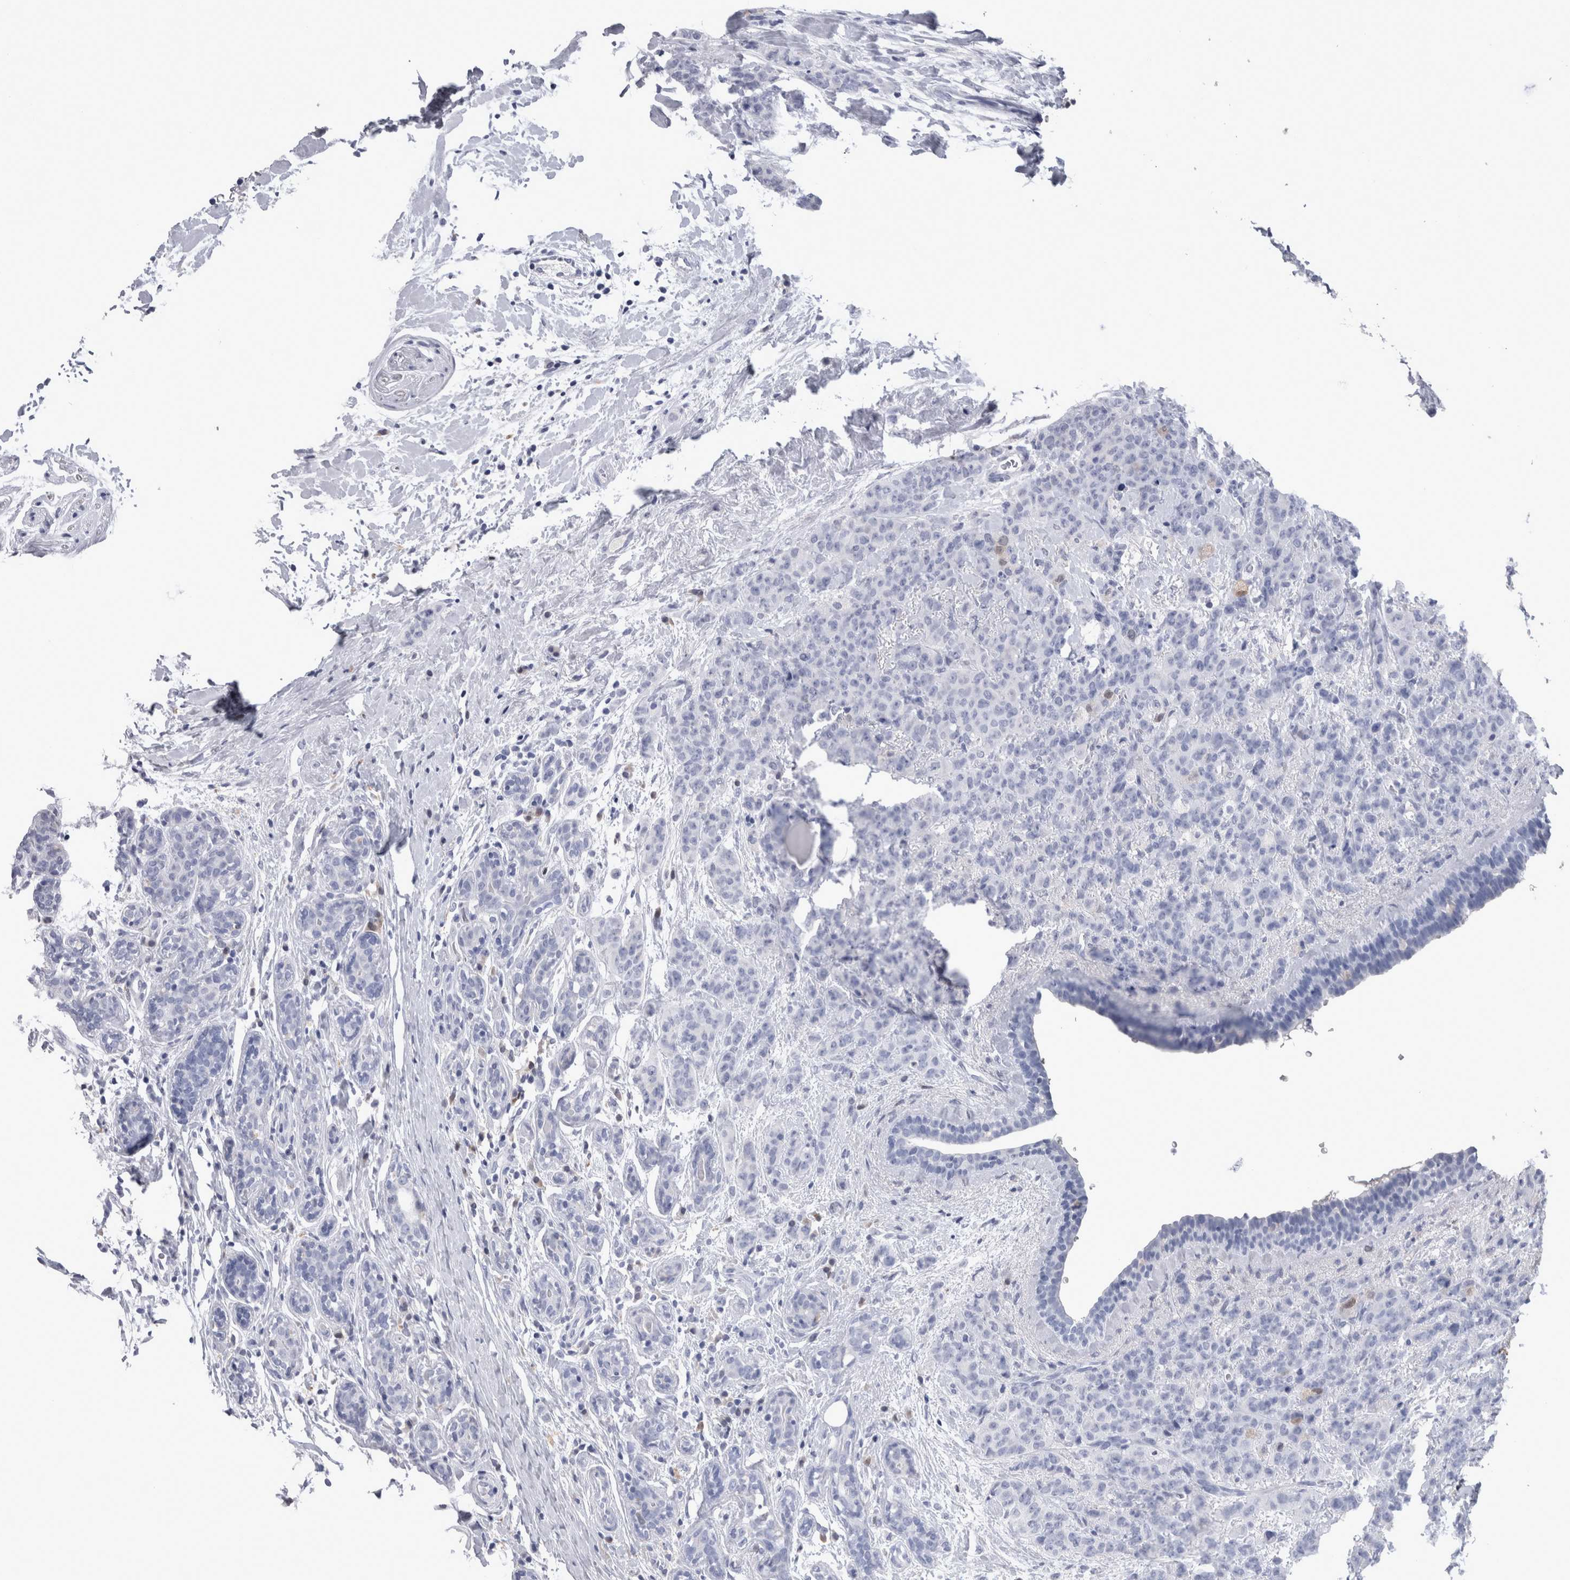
{"staining": {"intensity": "negative", "quantity": "none", "location": "none"}, "tissue": "breast cancer", "cell_type": "Tumor cells", "image_type": "cancer", "snomed": [{"axis": "morphology", "description": "Normal tissue, NOS"}, {"axis": "morphology", "description": "Duct carcinoma"}, {"axis": "topography", "description": "Breast"}], "caption": "This photomicrograph is of breast cancer stained with IHC to label a protein in brown with the nuclei are counter-stained blue. There is no staining in tumor cells. (DAB (3,3'-diaminobenzidine) IHC visualized using brightfield microscopy, high magnification).", "gene": "CA8", "patient": {"sex": "female", "age": 40}}